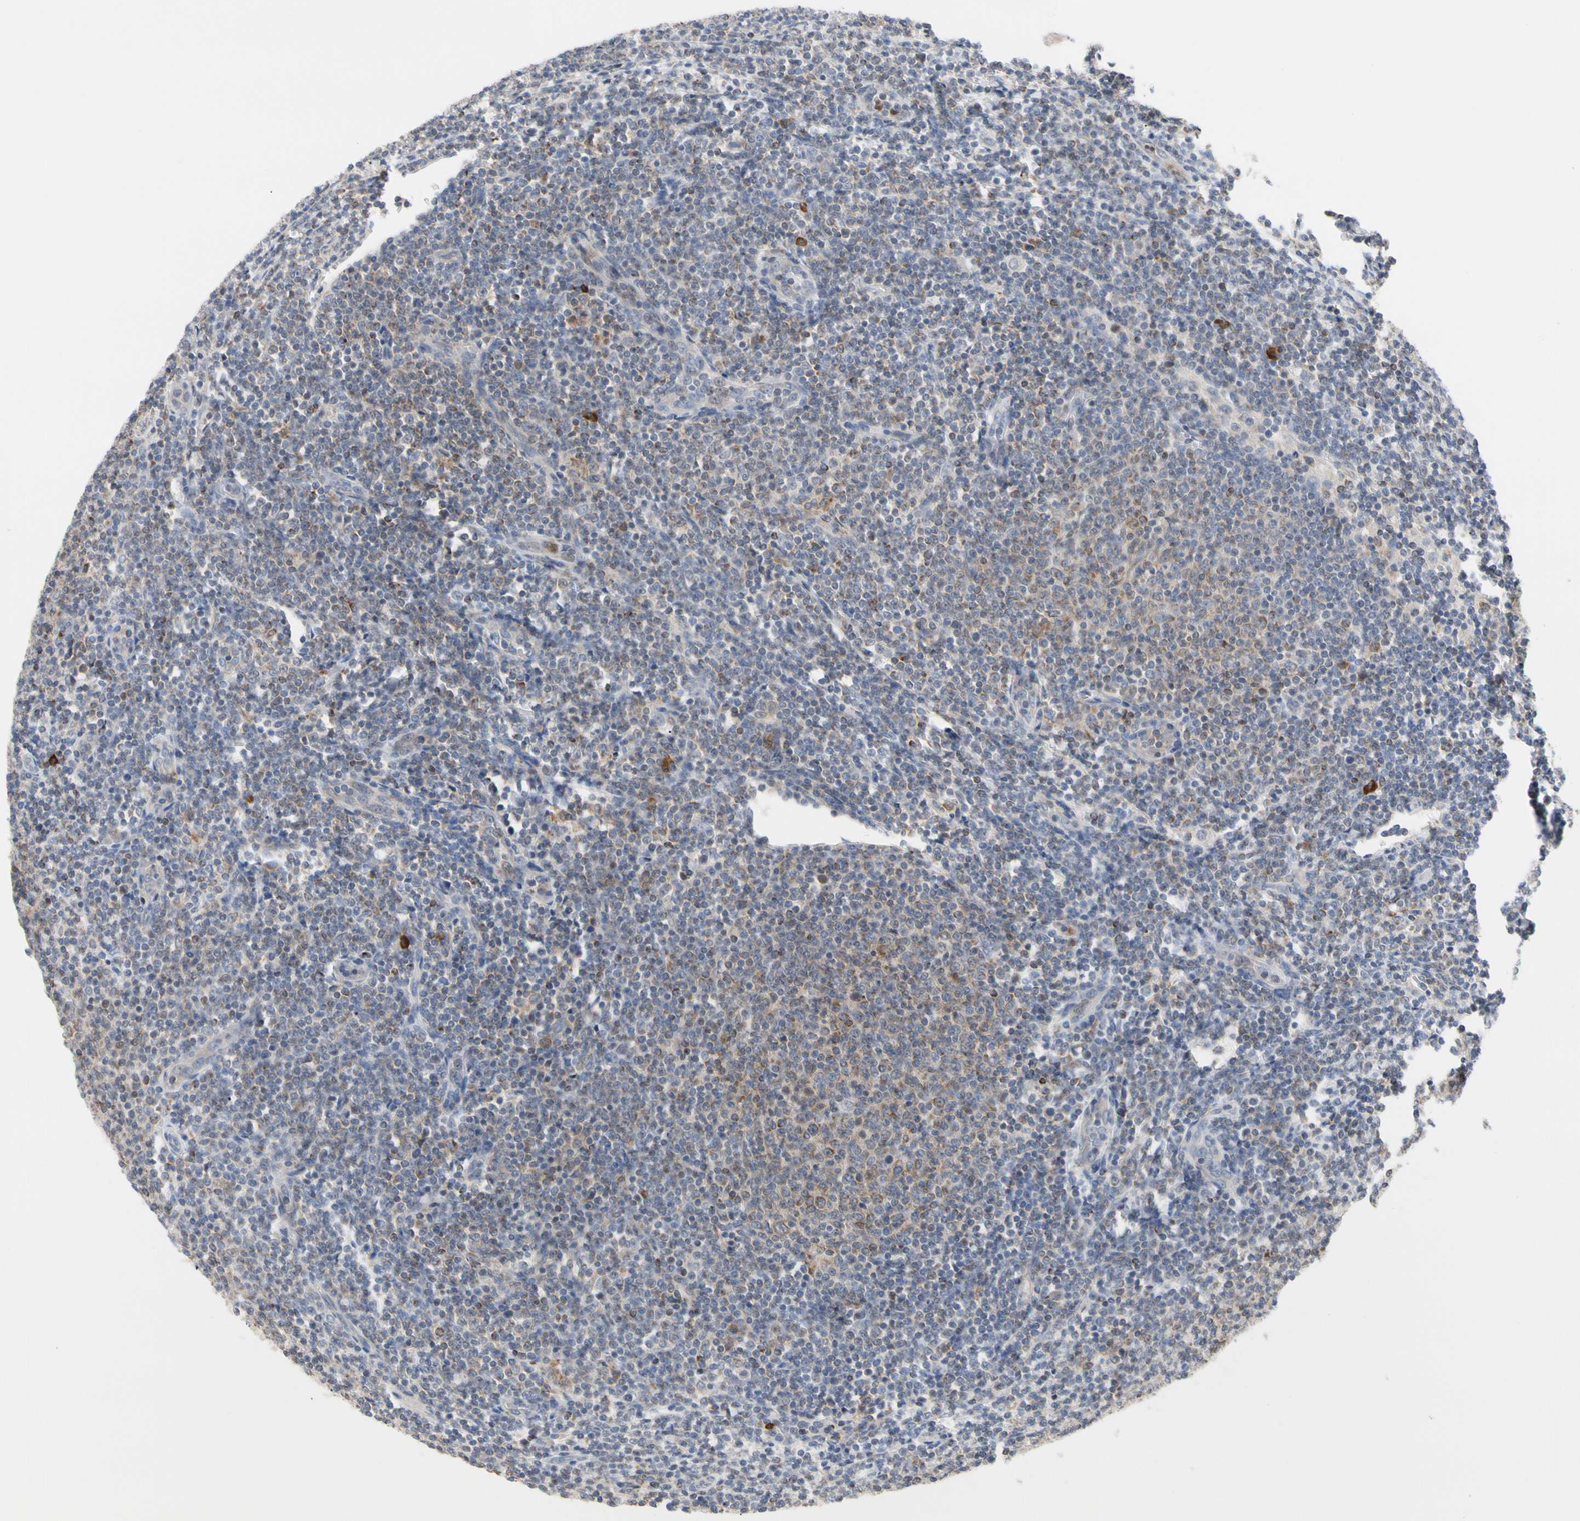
{"staining": {"intensity": "weak", "quantity": "25%-75%", "location": "cytoplasmic/membranous"}, "tissue": "lymphoma", "cell_type": "Tumor cells", "image_type": "cancer", "snomed": [{"axis": "morphology", "description": "Malignant lymphoma, non-Hodgkin's type, Low grade"}, {"axis": "topography", "description": "Lymph node"}], "caption": "Immunohistochemistry image of lymphoma stained for a protein (brown), which demonstrates low levels of weak cytoplasmic/membranous expression in about 25%-75% of tumor cells.", "gene": "MCL1", "patient": {"sex": "male", "age": 66}}